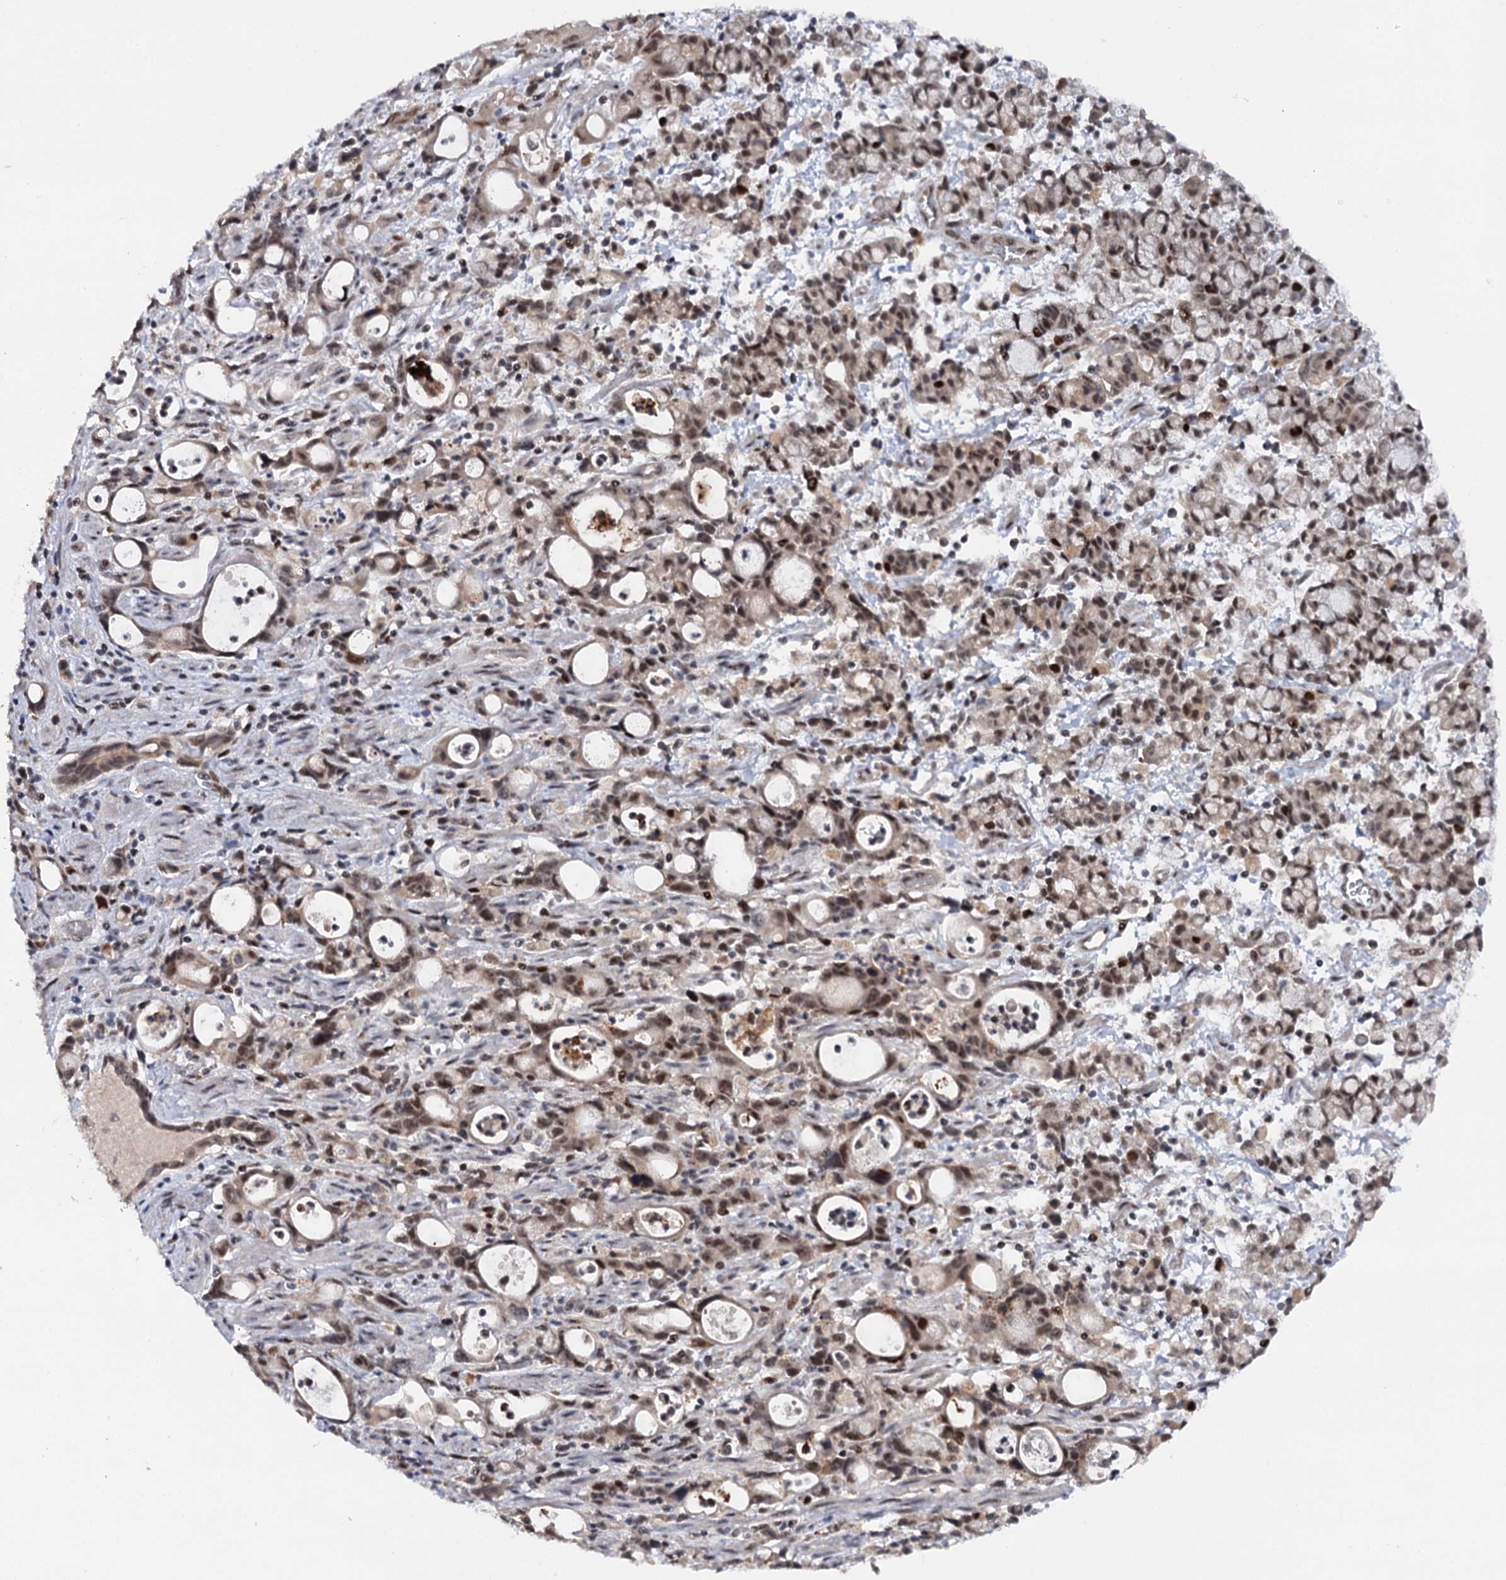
{"staining": {"intensity": "moderate", "quantity": ">75%", "location": "nuclear"}, "tissue": "stomach cancer", "cell_type": "Tumor cells", "image_type": "cancer", "snomed": [{"axis": "morphology", "description": "Adenocarcinoma, NOS"}, {"axis": "topography", "description": "Stomach, lower"}], "caption": "Immunohistochemistry staining of stomach cancer (adenocarcinoma), which shows medium levels of moderate nuclear expression in about >75% of tumor cells indicating moderate nuclear protein positivity. The staining was performed using DAB (brown) for protein detection and nuclei were counterstained in hematoxylin (blue).", "gene": "BUD13", "patient": {"sex": "female", "age": 43}}